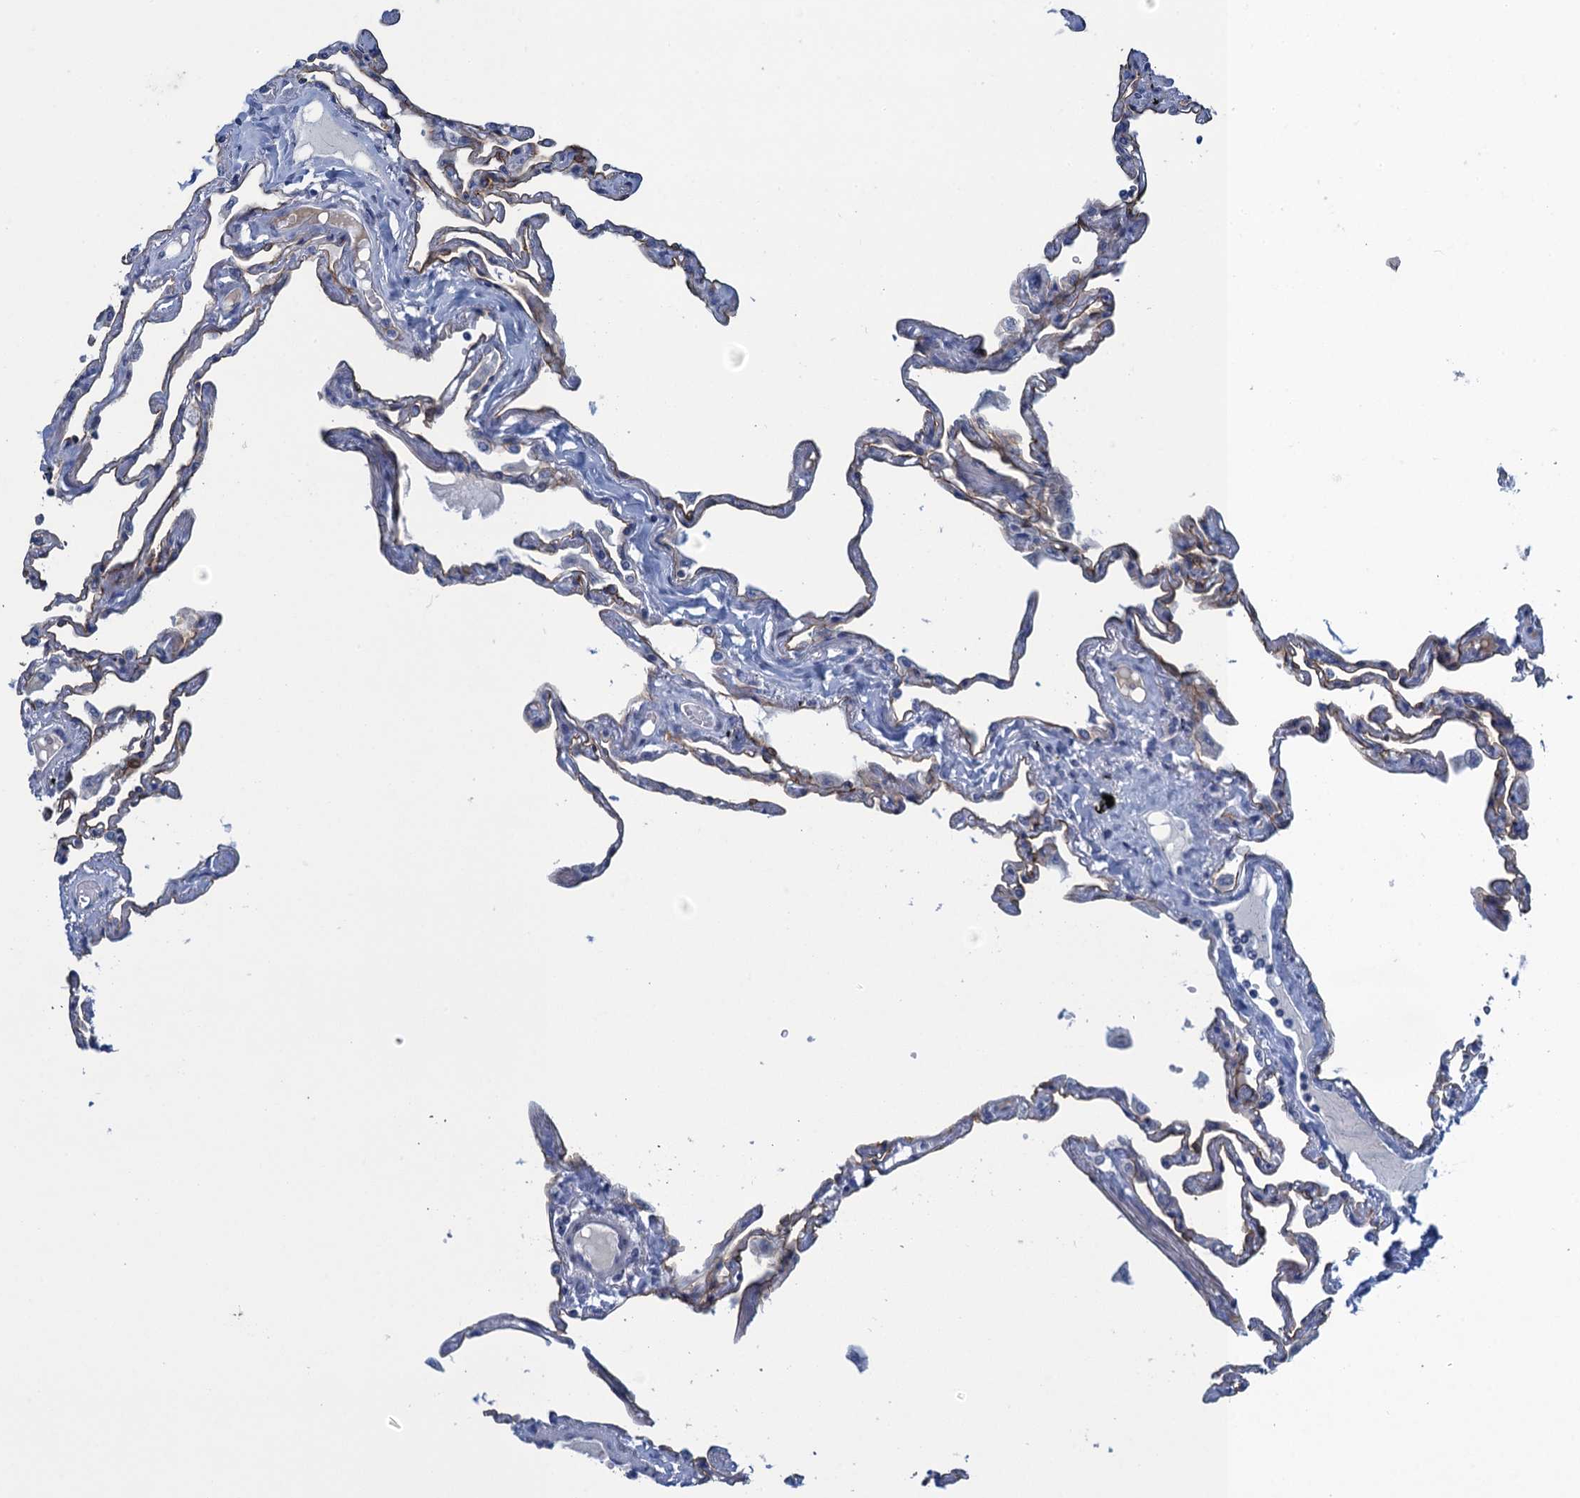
{"staining": {"intensity": "moderate", "quantity": "25%-75%", "location": "cytoplasmic/membranous"}, "tissue": "lung", "cell_type": "Alveolar cells", "image_type": "normal", "snomed": [{"axis": "morphology", "description": "Normal tissue, NOS"}, {"axis": "topography", "description": "Lung"}], "caption": "Lung stained with a brown dye reveals moderate cytoplasmic/membranous positive expression in approximately 25%-75% of alveolar cells.", "gene": "SCEL", "patient": {"sex": "female", "age": 67}}